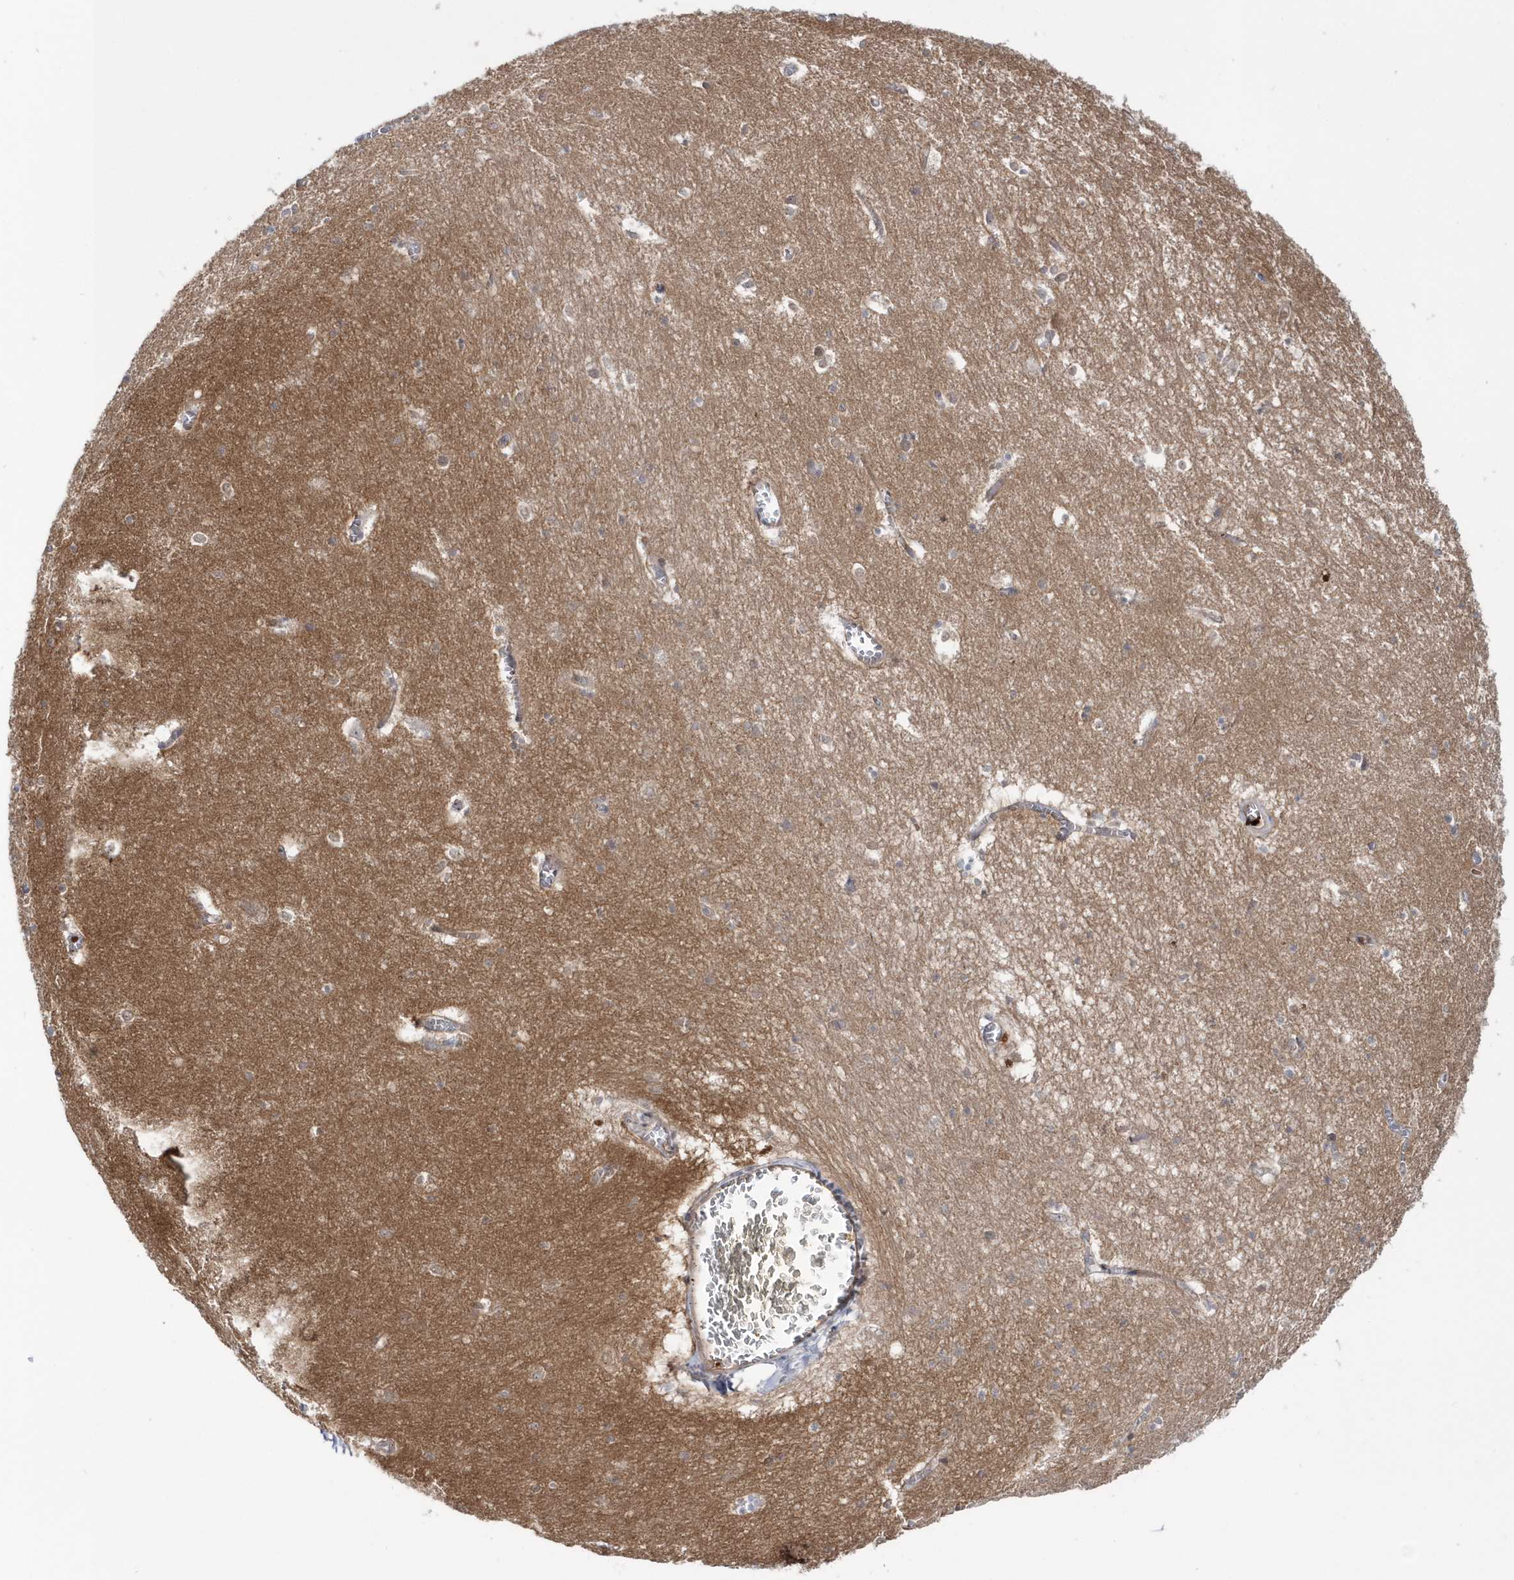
{"staining": {"intensity": "negative", "quantity": "none", "location": "none"}, "tissue": "hippocampus", "cell_type": "Glial cells", "image_type": "normal", "snomed": [{"axis": "morphology", "description": "Normal tissue, NOS"}, {"axis": "topography", "description": "Hippocampus"}], "caption": "Image shows no significant protein positivity in glial cells of unremarkable hippocampus.", "gene": "DSPP", "patient": {"sex": "female", "age": 64}}